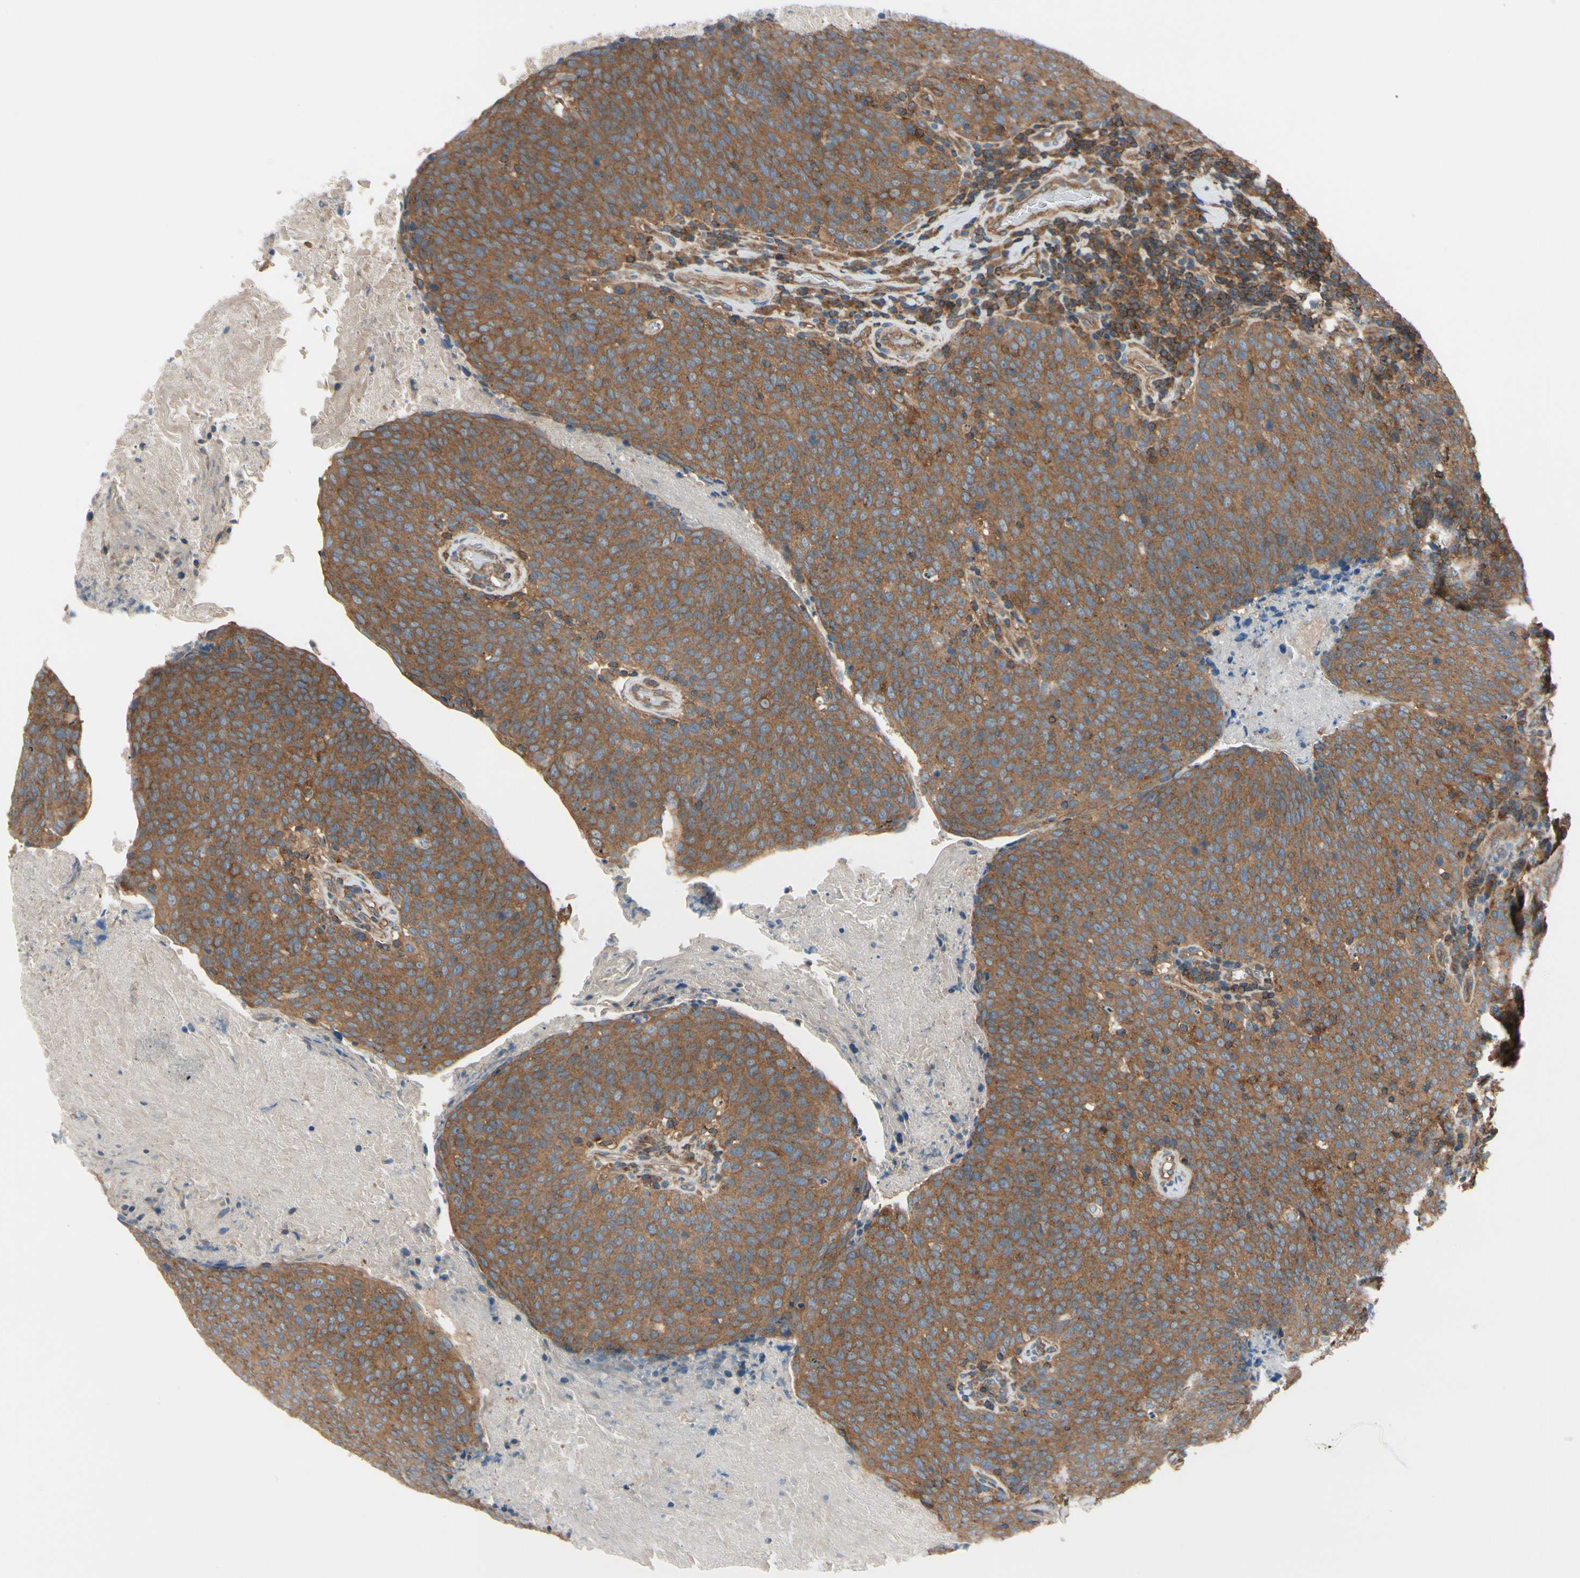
{"staining": {"intensity": "moderate", "quantity": ">75%", "location": "cytoplasmic/membranous"}, "tissue": "head and neck cancer", "cell_type": "Tumor cells", "image_type": "cancer", "snomed": [{"axis": "morphology", "description": "Squamous cell carcinoma, NOS"}, {"axis": "morphology", "description": "Squamous cell carcinoma, metastatic, NOS"}, {"axis": "topography", "description": "Lymph node"}, {"axis": "topography", "description": "Head-Neck"}], "caption": "Squamous cell carcinoma (head and neck) stained with immunohistochemistry (IHC) reveals moderate cytoplasmic/membranous expression in about >75% of tumor cells.", "gene": "EPS15", "patient": {"sex": "male", "age": 62}}